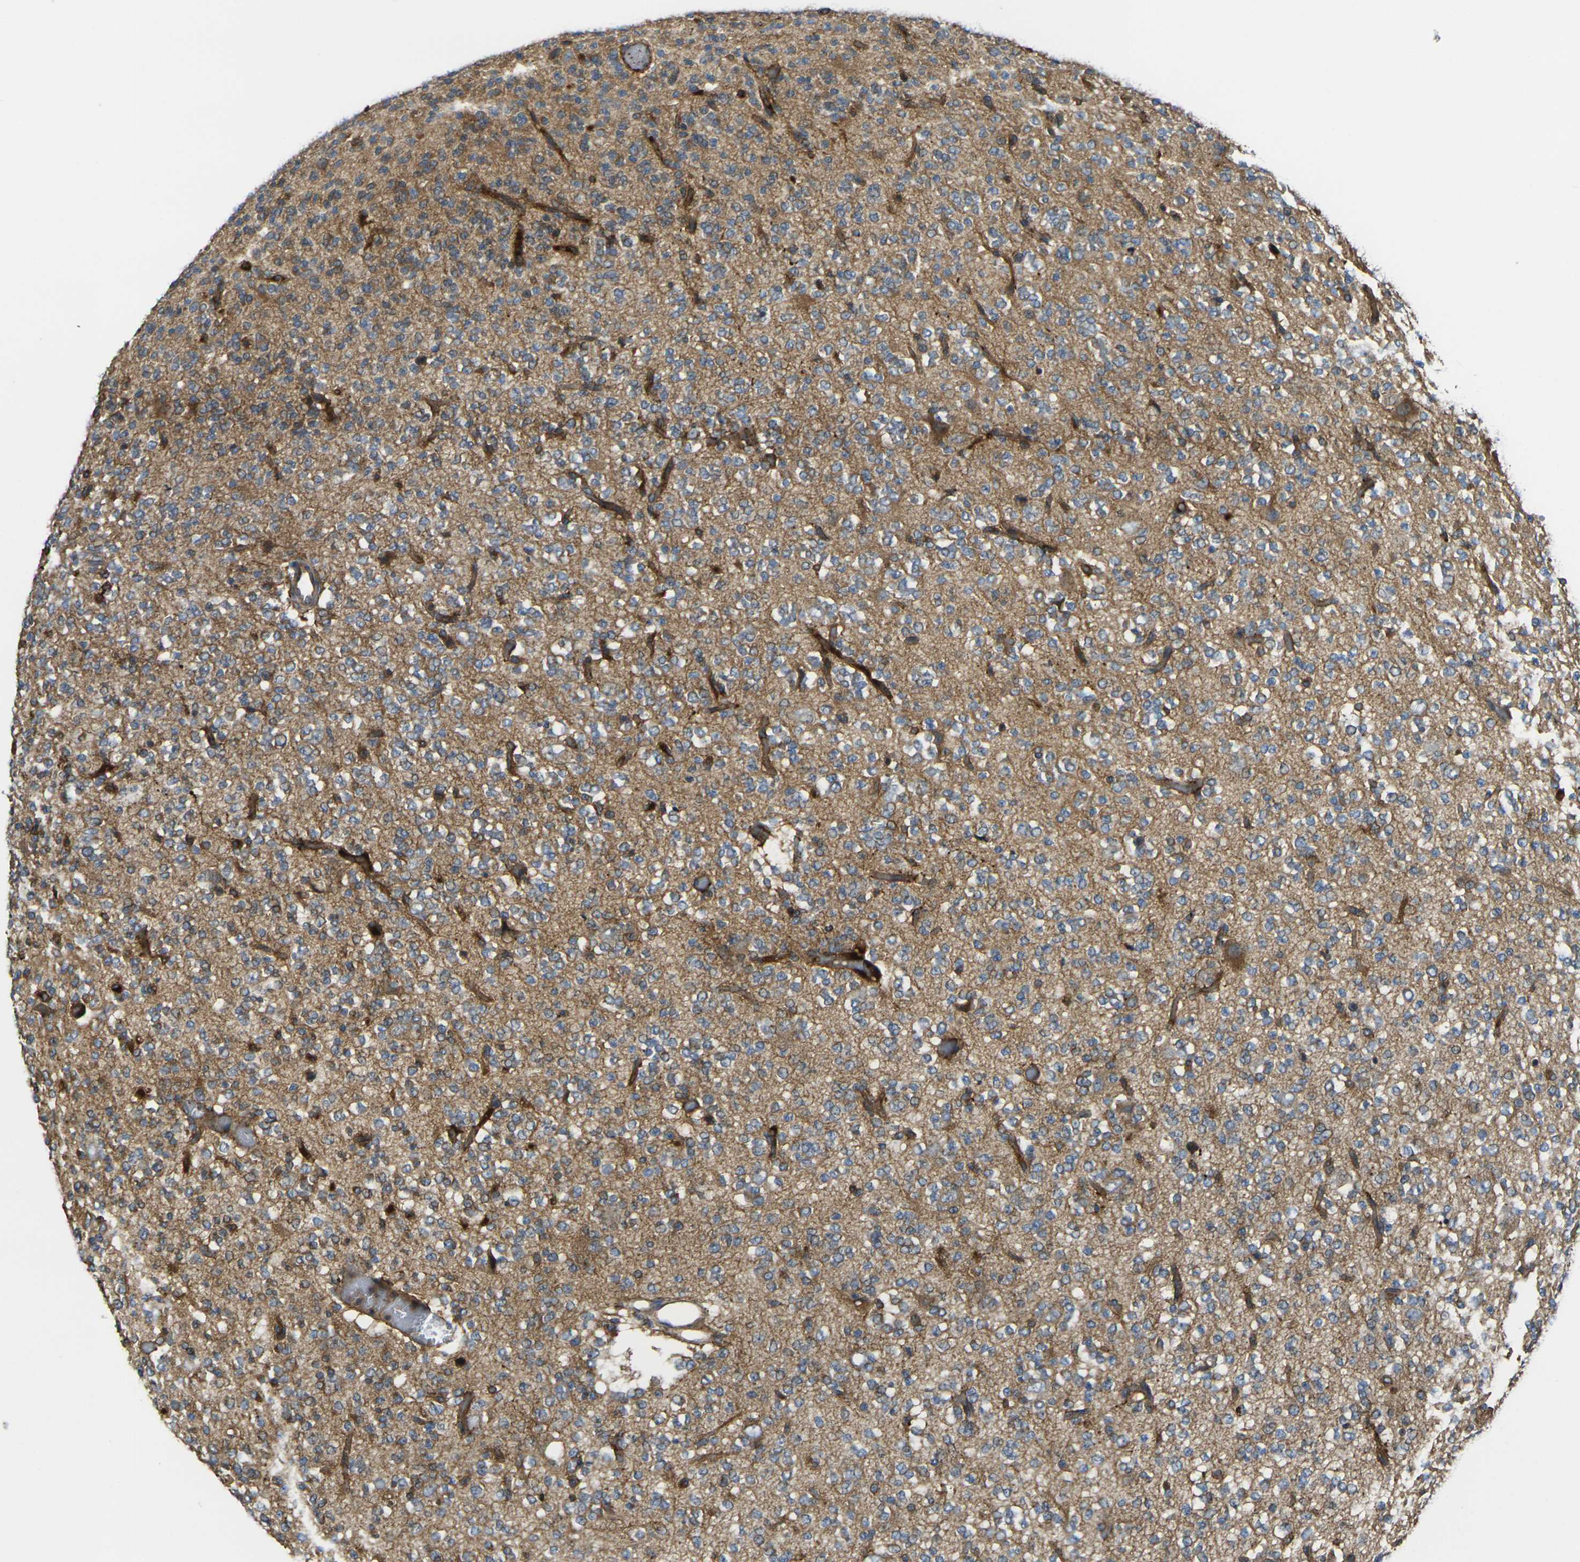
{"staining": {"intensity": "moderate", "quantity": "25%-75%", "location": "cytoplasmic/membranous"}, "tissue": "glioma", "cell_type": "Tumor cells", "image_type": "cancer", "snomed": [{"axis": "morphology", "description": "Glioma, malignant, Low grade"}, {"axis": "topography", "description": "Brain"}], "caption": "This is a micrograph of immunohistochemistry (IHC) staining of malignant glioma (low-grade), which shows moderate expression in the cytoplasmic/membranous of tumor cells.", "gene": "FZD1", "patient": {"sex": "male", "age": 38}}